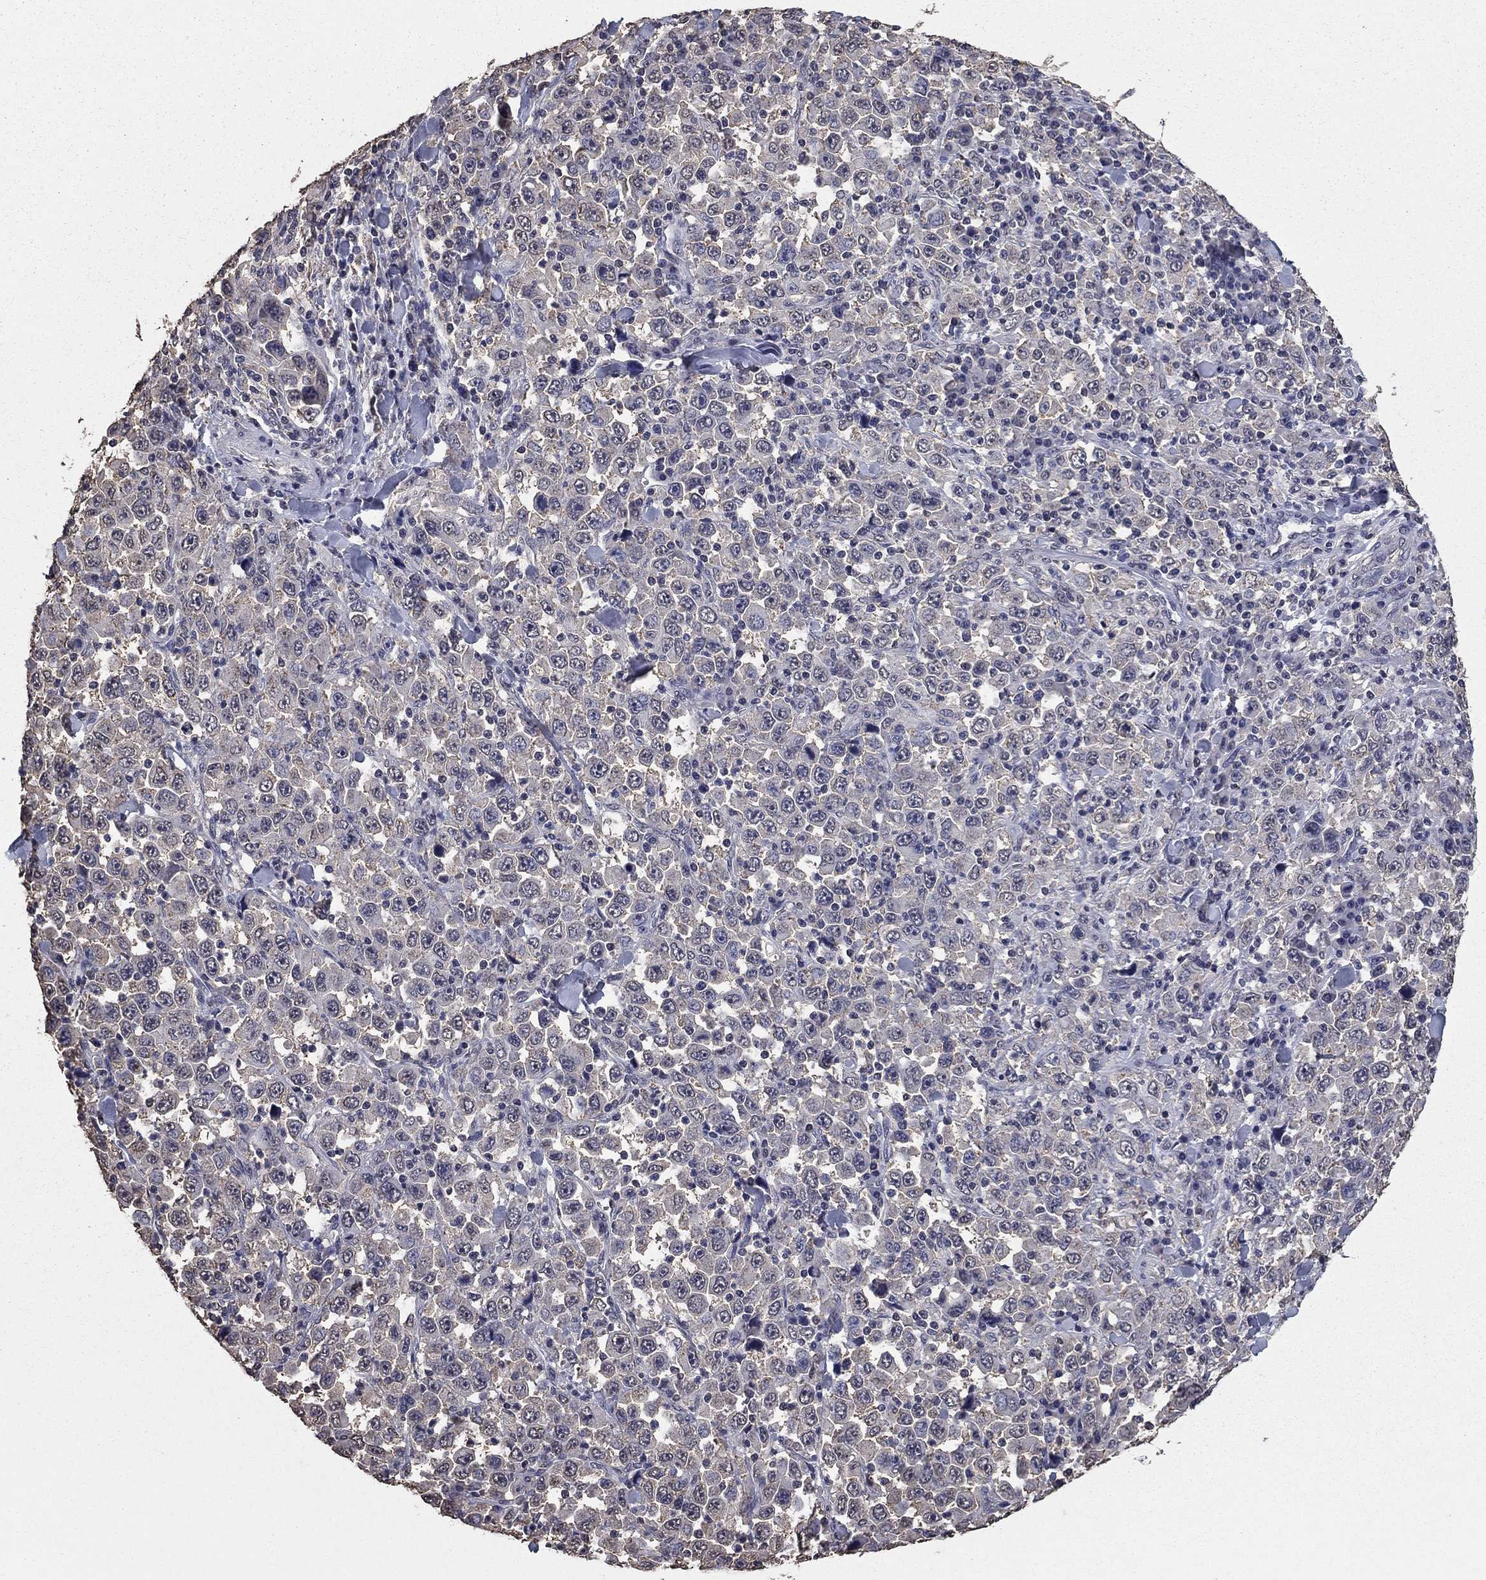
{"staining": {"intensity": "negative", "quantity": "none", "location": "none"}, "tissue": "stomach cancer", "cell_type": "Tumor cells", "image_type": "cancer", "snomed": [{"axis": "morphology", "description": "Normal tissue, NOS"}, {"axis": "morphology", "description": "Adenocarcinoma, NOS"}, {"axis": "topography", "description": "Stomach, upper"}, {"axis": "topography", "description": "Stomach"}], "caption": "This is a photomicrograph of immunohistochemistry (IHC) staining of stomach cancer (adenocarcinoma), which shows no positivity in tumor cells. (DAB (3,3'-diaminobenzidine) immunohistochemistry visualized using brightfield microscopy, high magnification).", "gene": "MFAP3L", "patient": {"sex": "male", "age": 59}}